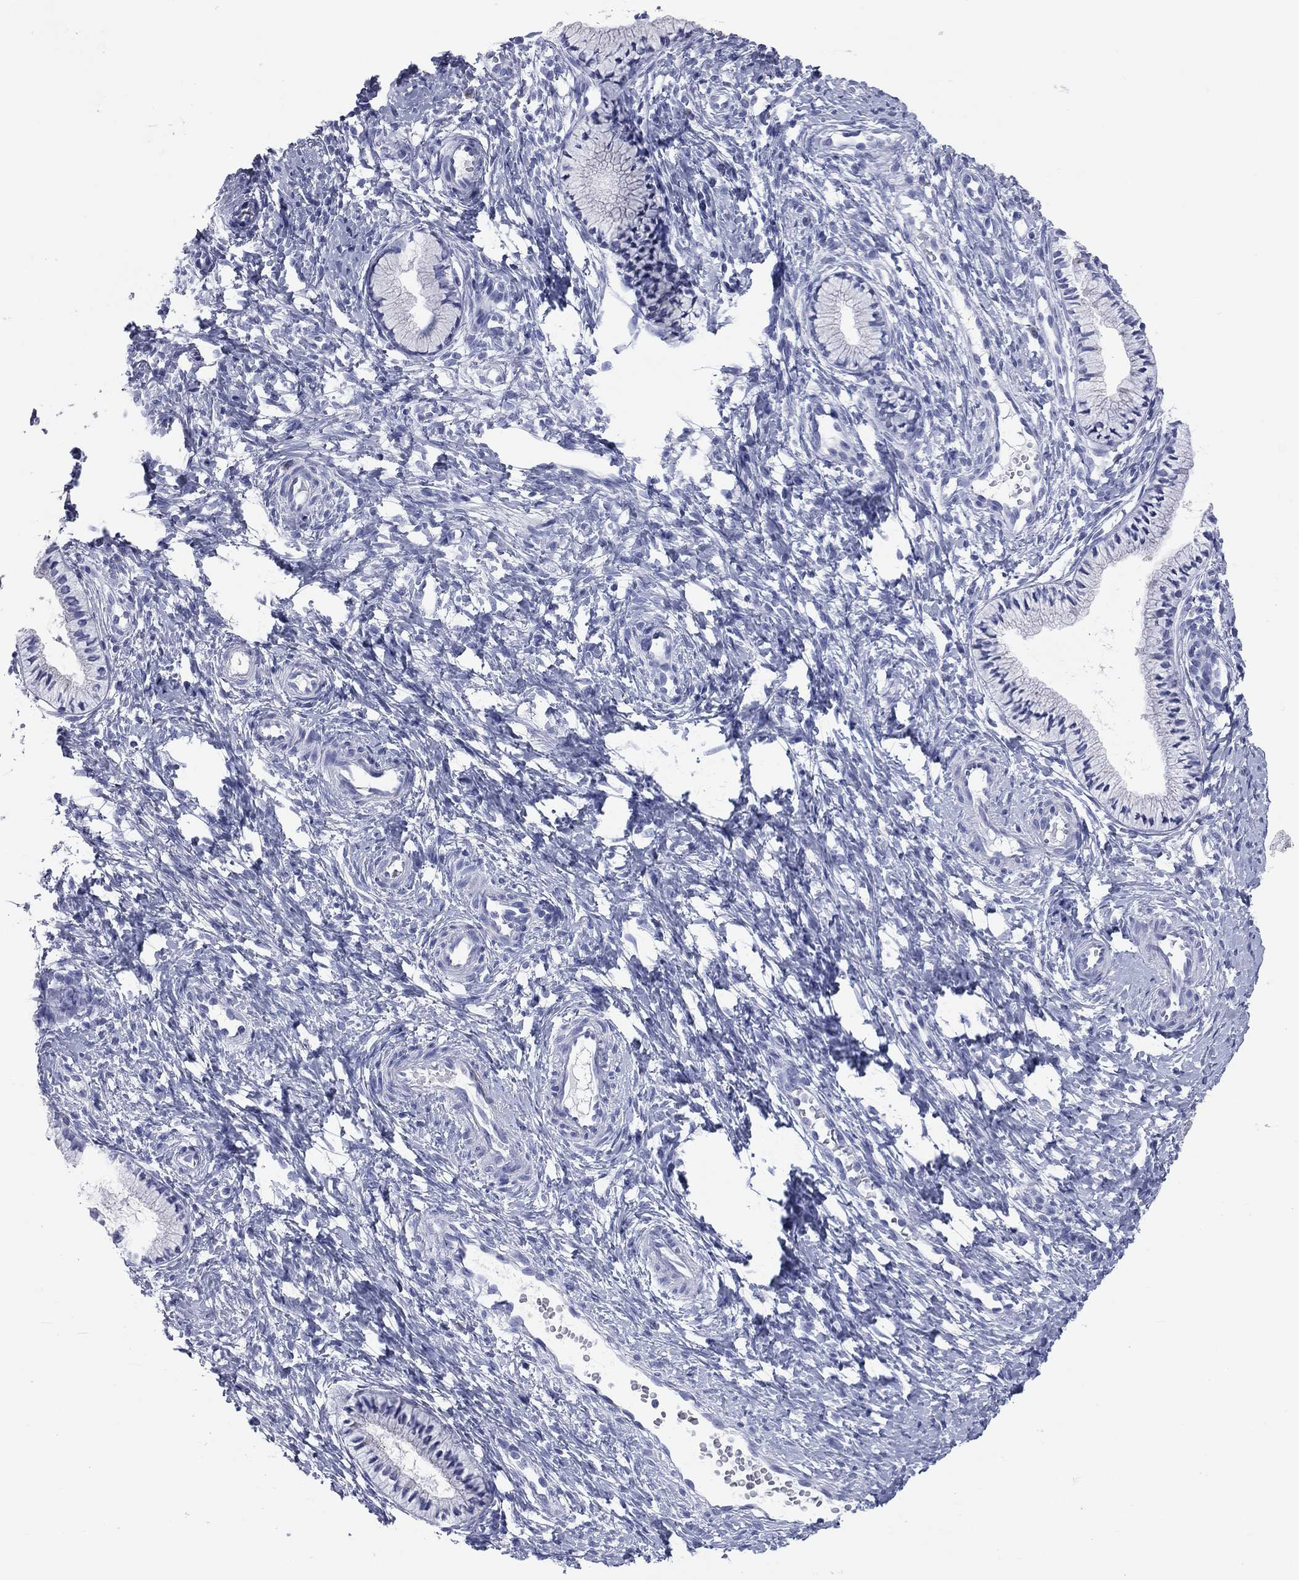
{"staining": {"intensity": "negative", "quantity": "none", "location": "none"}, "tissue": "cervix", "cell_type": "Glandular cells", "image_type": "normal", "snomed": [{"axis": "morphology", "description": "Normal tissue, NOS"}, {"axis": "topography", "description": "Cervix"}], "caption": "High power microscopy image of an immunohistochemistry micrograph of benign cervix, revealing no significant staining in glandular cells.", "gene": "MLN", "patient": {"sex": "female", "age": 39}}